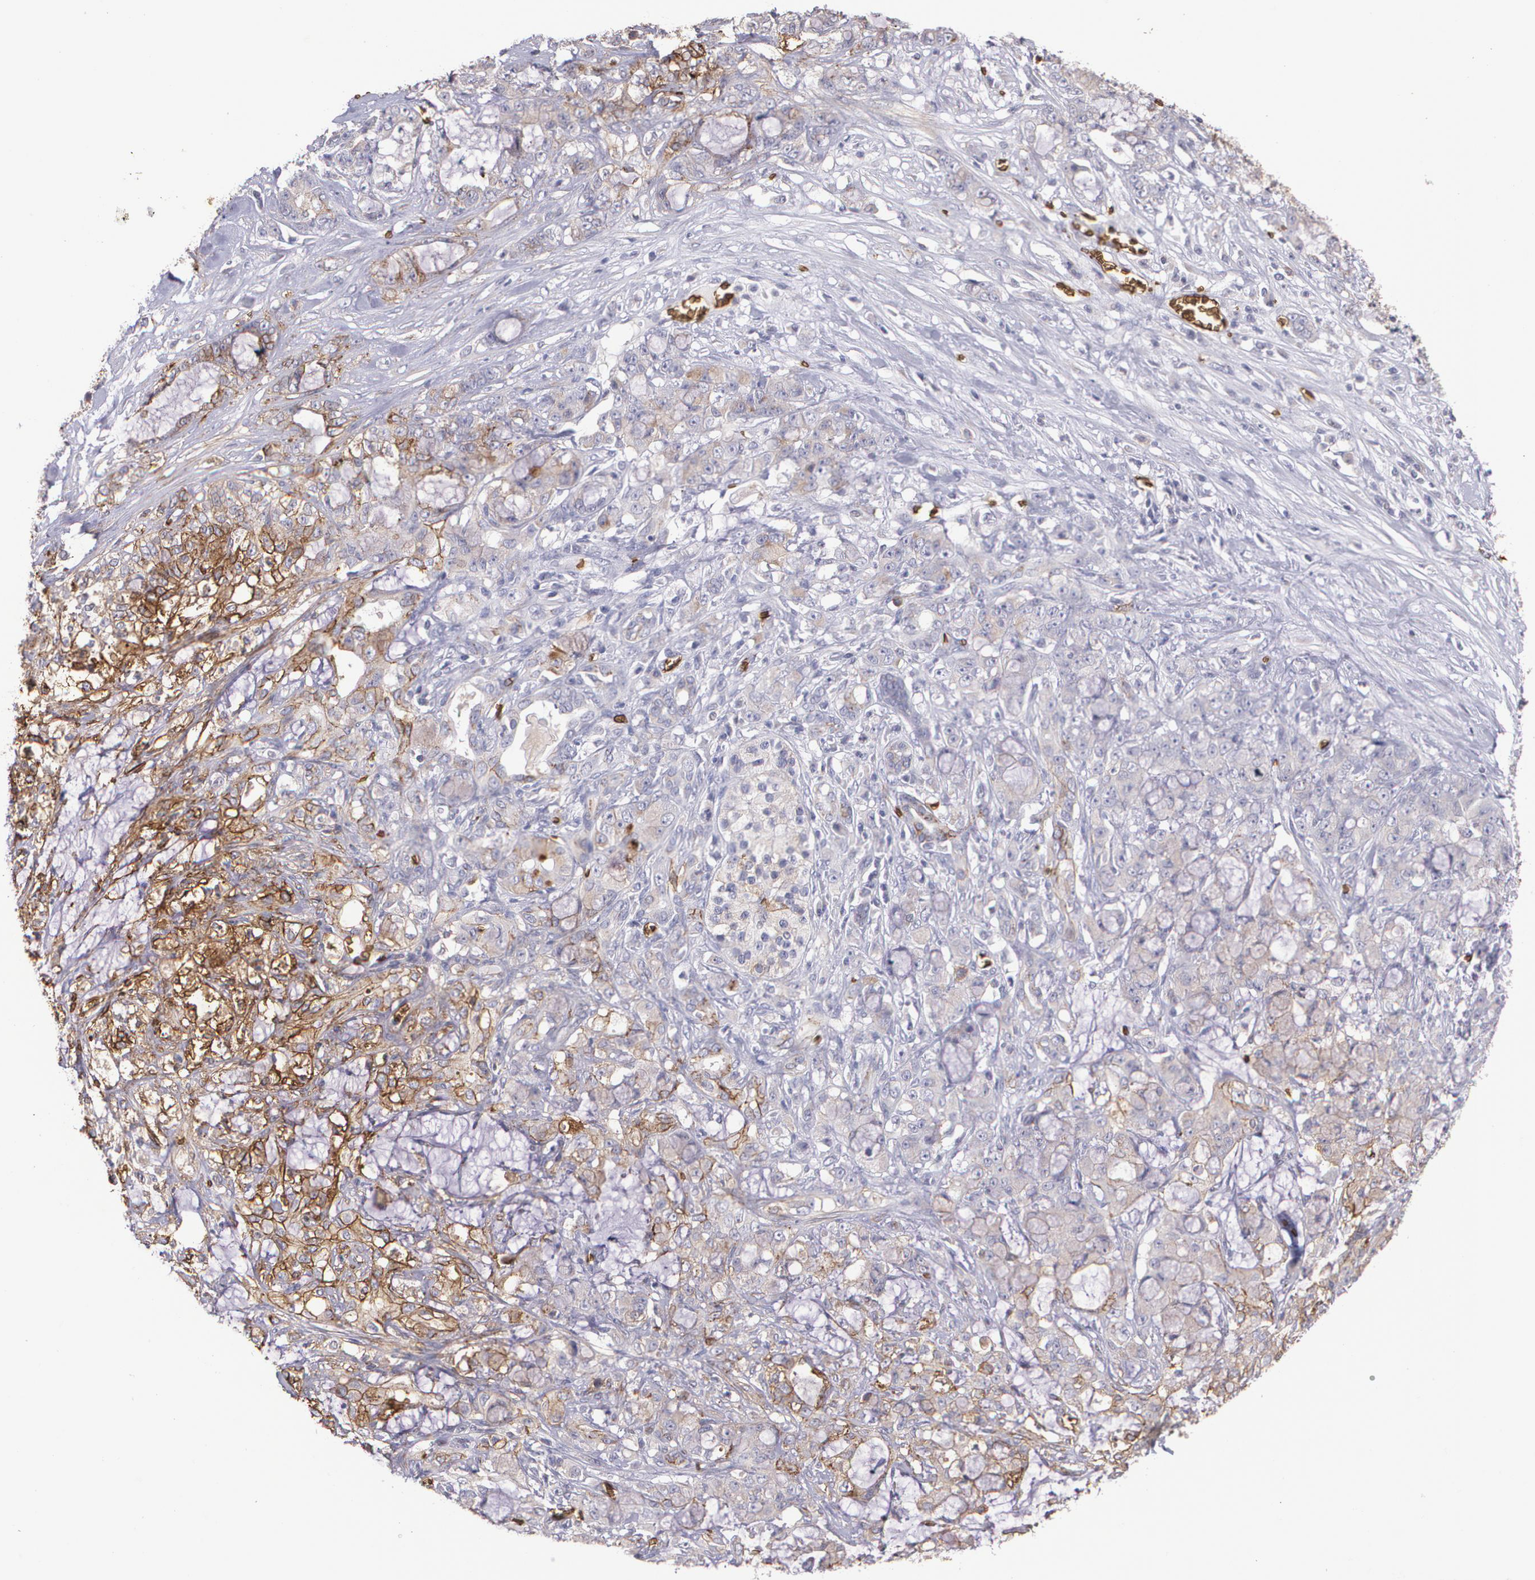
{"staining": {"intensity": "strong", "quantity": "25%-75%", "location": "cytoplasmic/membranous"}, "tissue": "pancreatic cancer", "cell_type": "Tumor cells", "image_type": "cancer", "snomed": [{"axis": "morphology", "description": "Adenocarcinoma, NOS"}, {"axis": "topography", "description": "Pancreas"}], "caption": "Brown immunohistochemical staining in human pancreatic cancer (adenocarcinoma) exhibits strong cytoplasmic/membranous expression in approximately 25%-75% of tumor cells.", "gene": "SLC2A1", "patient": {"sex": "female", "age": 73}}